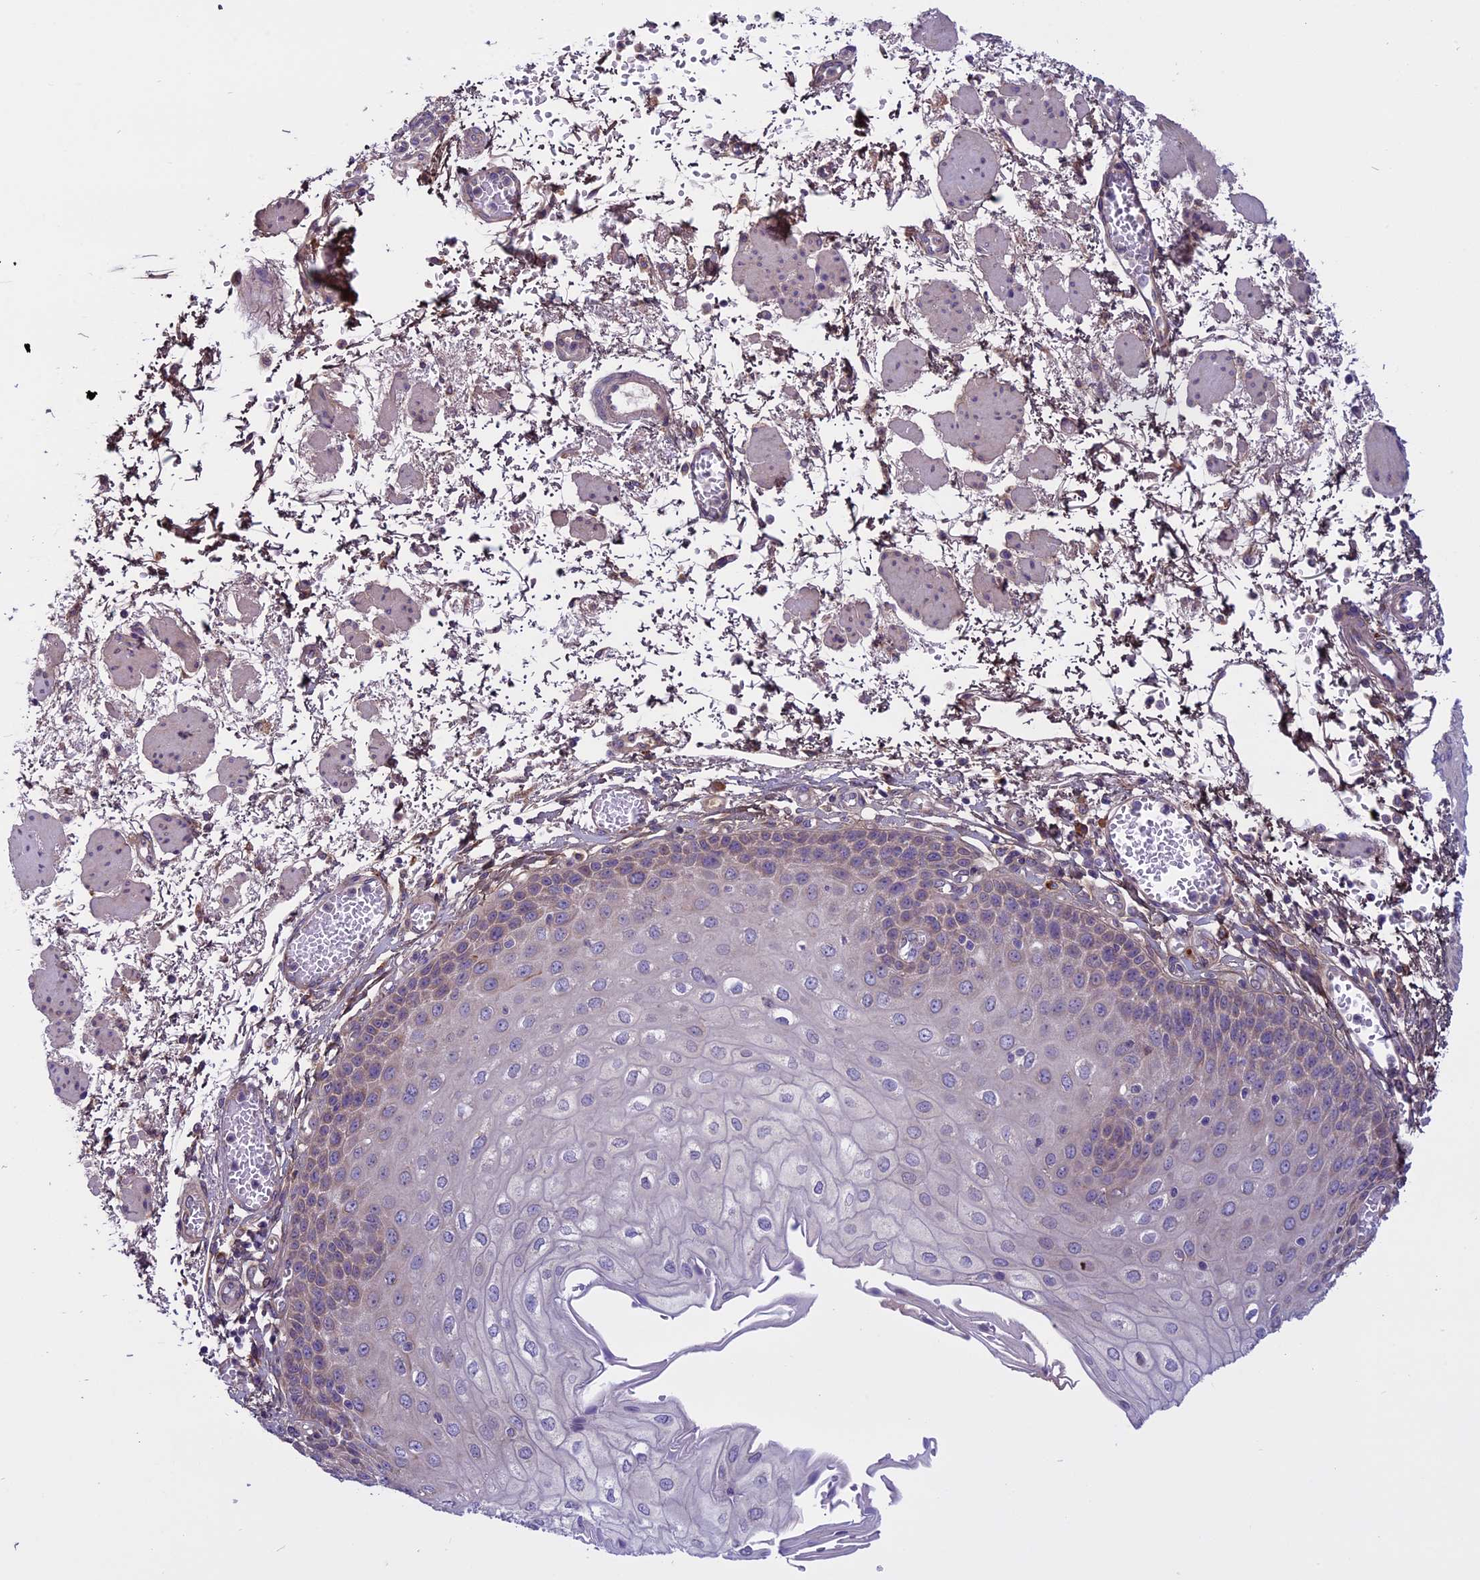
{"staining": {"intensity": "weak", "quantity": "<25%", "location": "cytoplasmic/membranous"}, "tissue": "esophagus", "cell_type": "Squamous epithelial cells", "image_type": "normal", "snomed": [{"axis": "morphology", "description": "Normal tissue, NOS"}, {"axis": "topography", "description": "Esophagus"}], "caption": "Human esophagus stained for a protein using IHC reveals no positivity in squamous epithelial cells.", "gene": "DCTN5", "patient": {"sex": "male", "age": 81}}